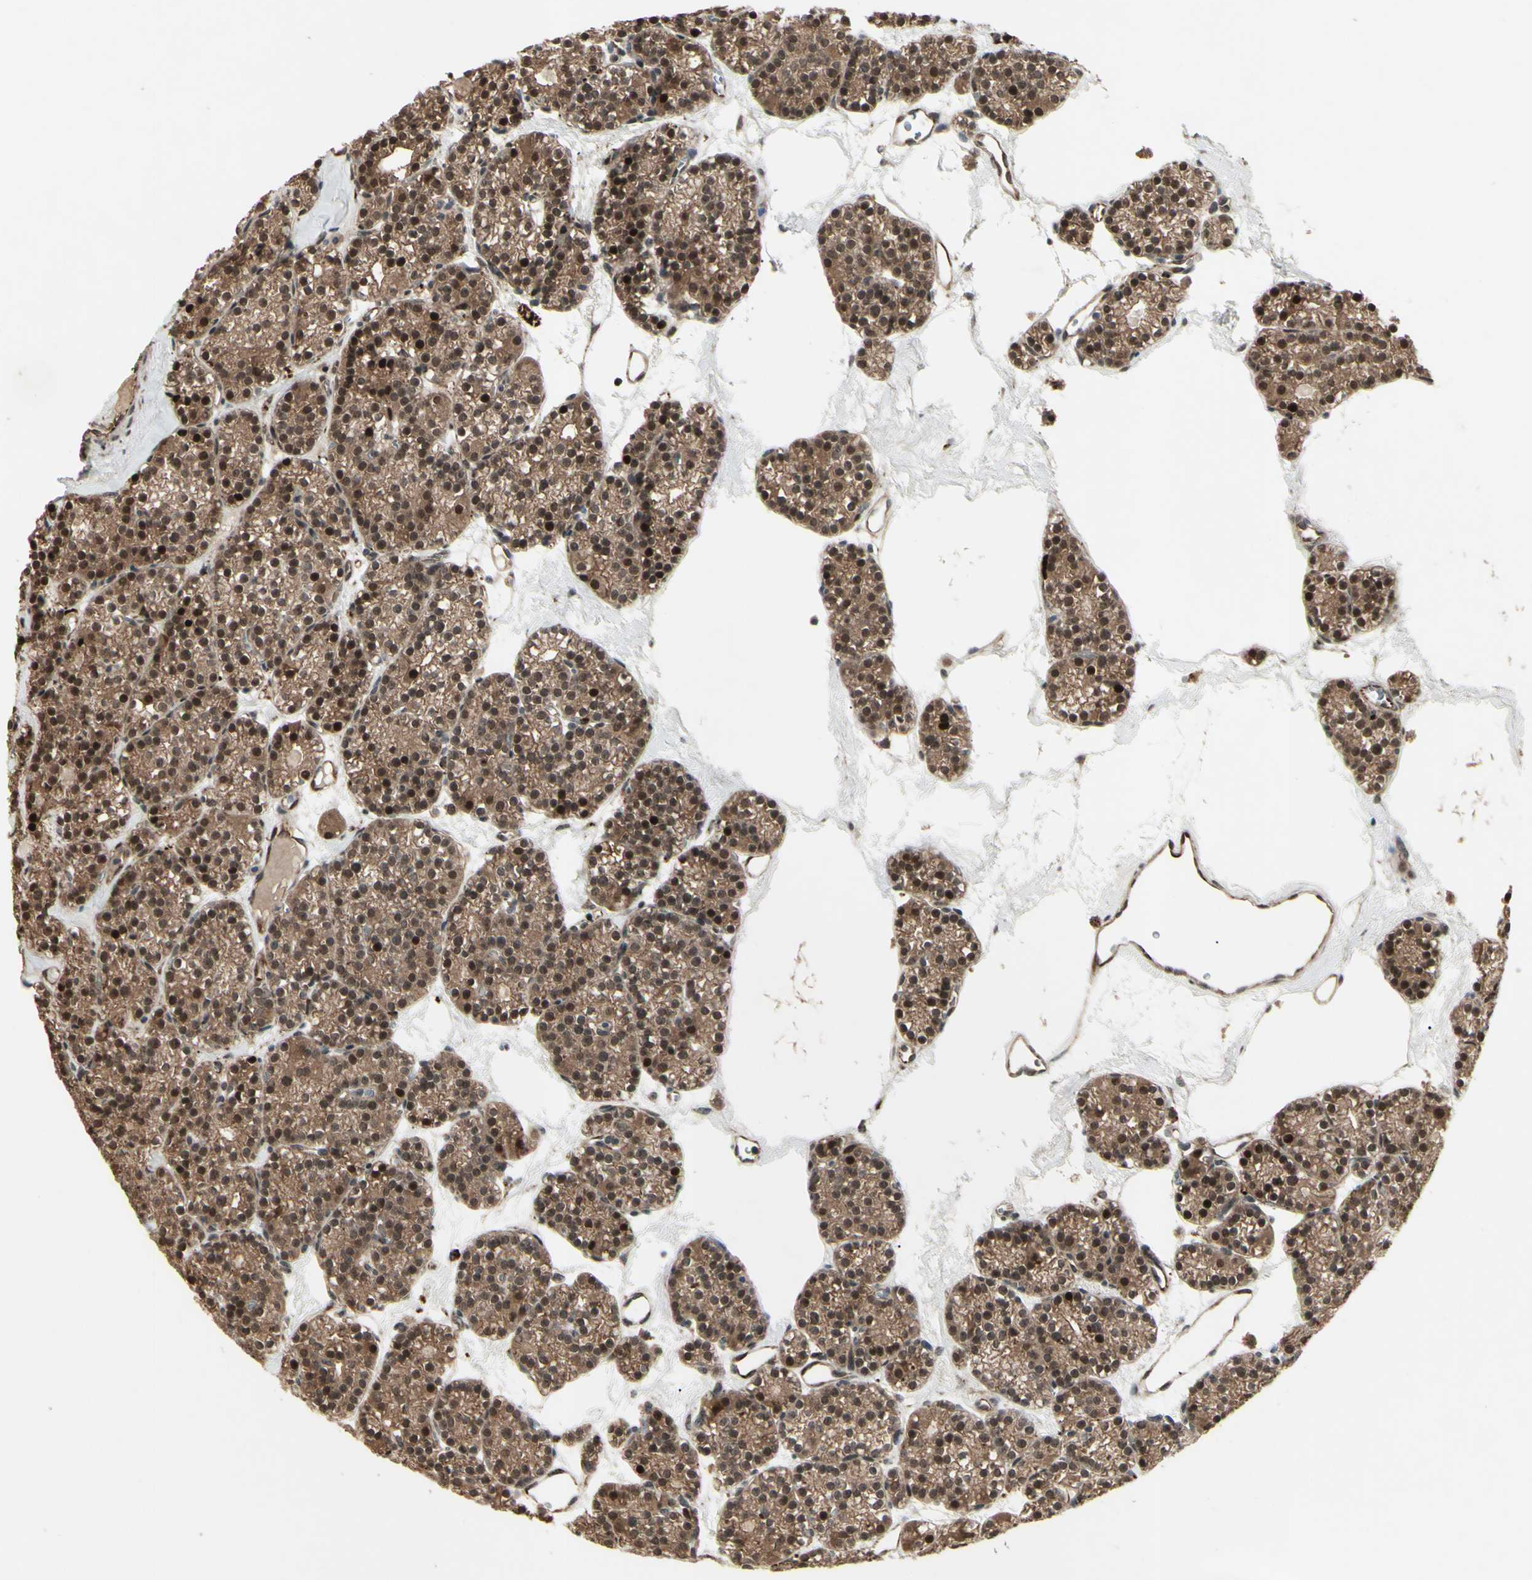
{"staining": {"intensity": "strong", "quantity": ">75%", "location": "cytoplasmic/membranous,nuclear"}, "tissue": "parathyroid gland", "cell_type": "Glandular cells", "image_type": "normal", "snomed": [{"axis": "morphology", "description": "Normal tissue, NOS"}, {"axis": "topography", "description": "Parathyroid gland"}], "caption": "Protein staining by IHC reveals strong cytoplasmic/membranous,nuclear expression in about >75% of glandular cells in normal parathyroid gland. Using DAB (brown) and hematoxylin (blue) stains, captured at high magnification using brightfield microscopy.", "gene": "MLF2", "patient": {"sex": "female", "age": 64}}